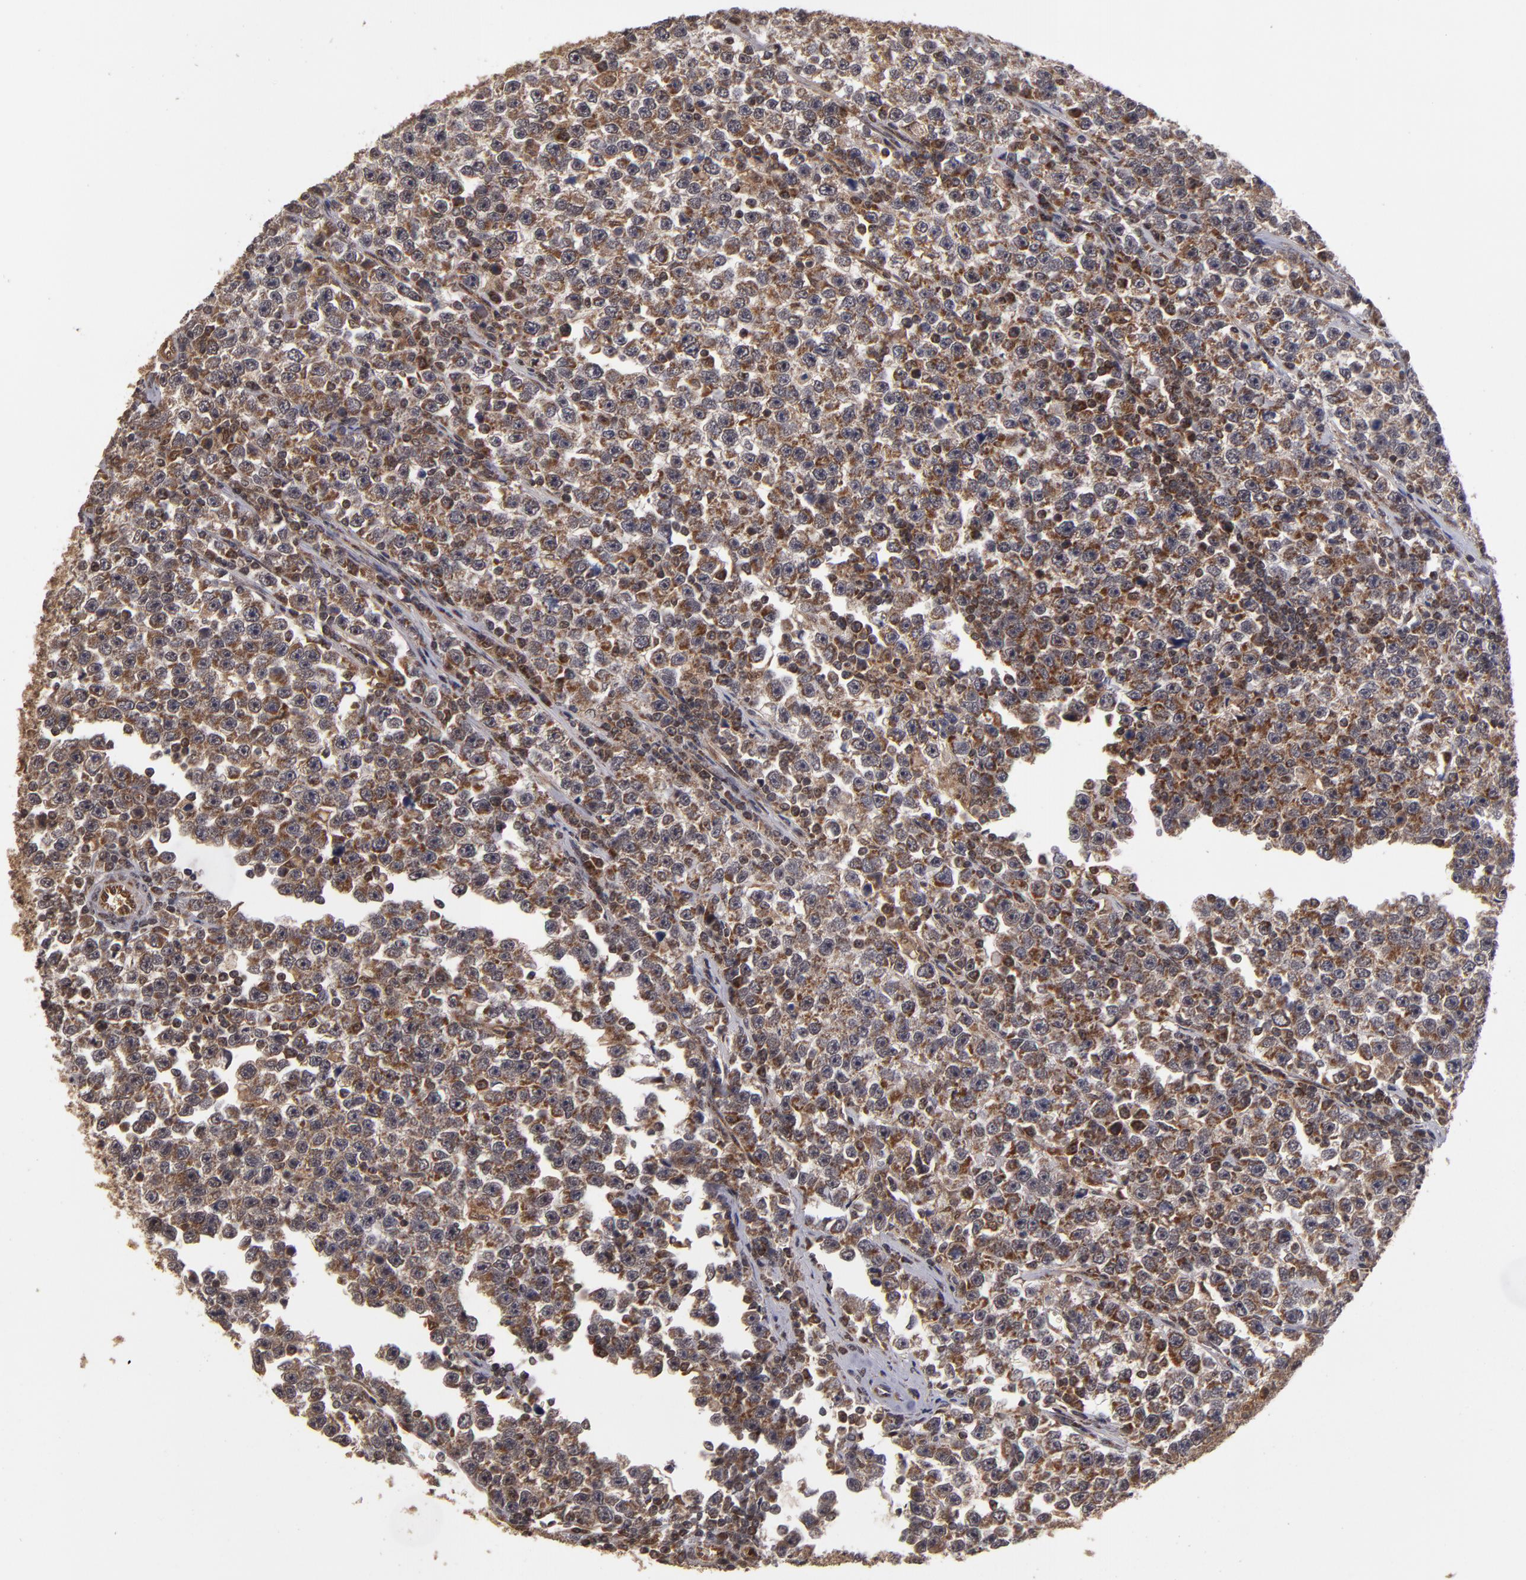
{"staining": {"intensity": "moderate", "quantity": ">75%", "location": "cytoplasmic/membranous"}, "tissue": "testis cancer", "cell_type": "Tumor cells", "image_type": "cancer", "snomed": [{"axis": "morphology", "description": "Seminoma, NOS"}, {"axis": "topography", "description": "Testis"}], "caption": "Protein staining of testis seminoma tissue displays moderate cytoplasmic/membranous expression in about >75% of tumor cells.", "gene": "CUL5", "patient": {"sex": "male", "age": 43}}